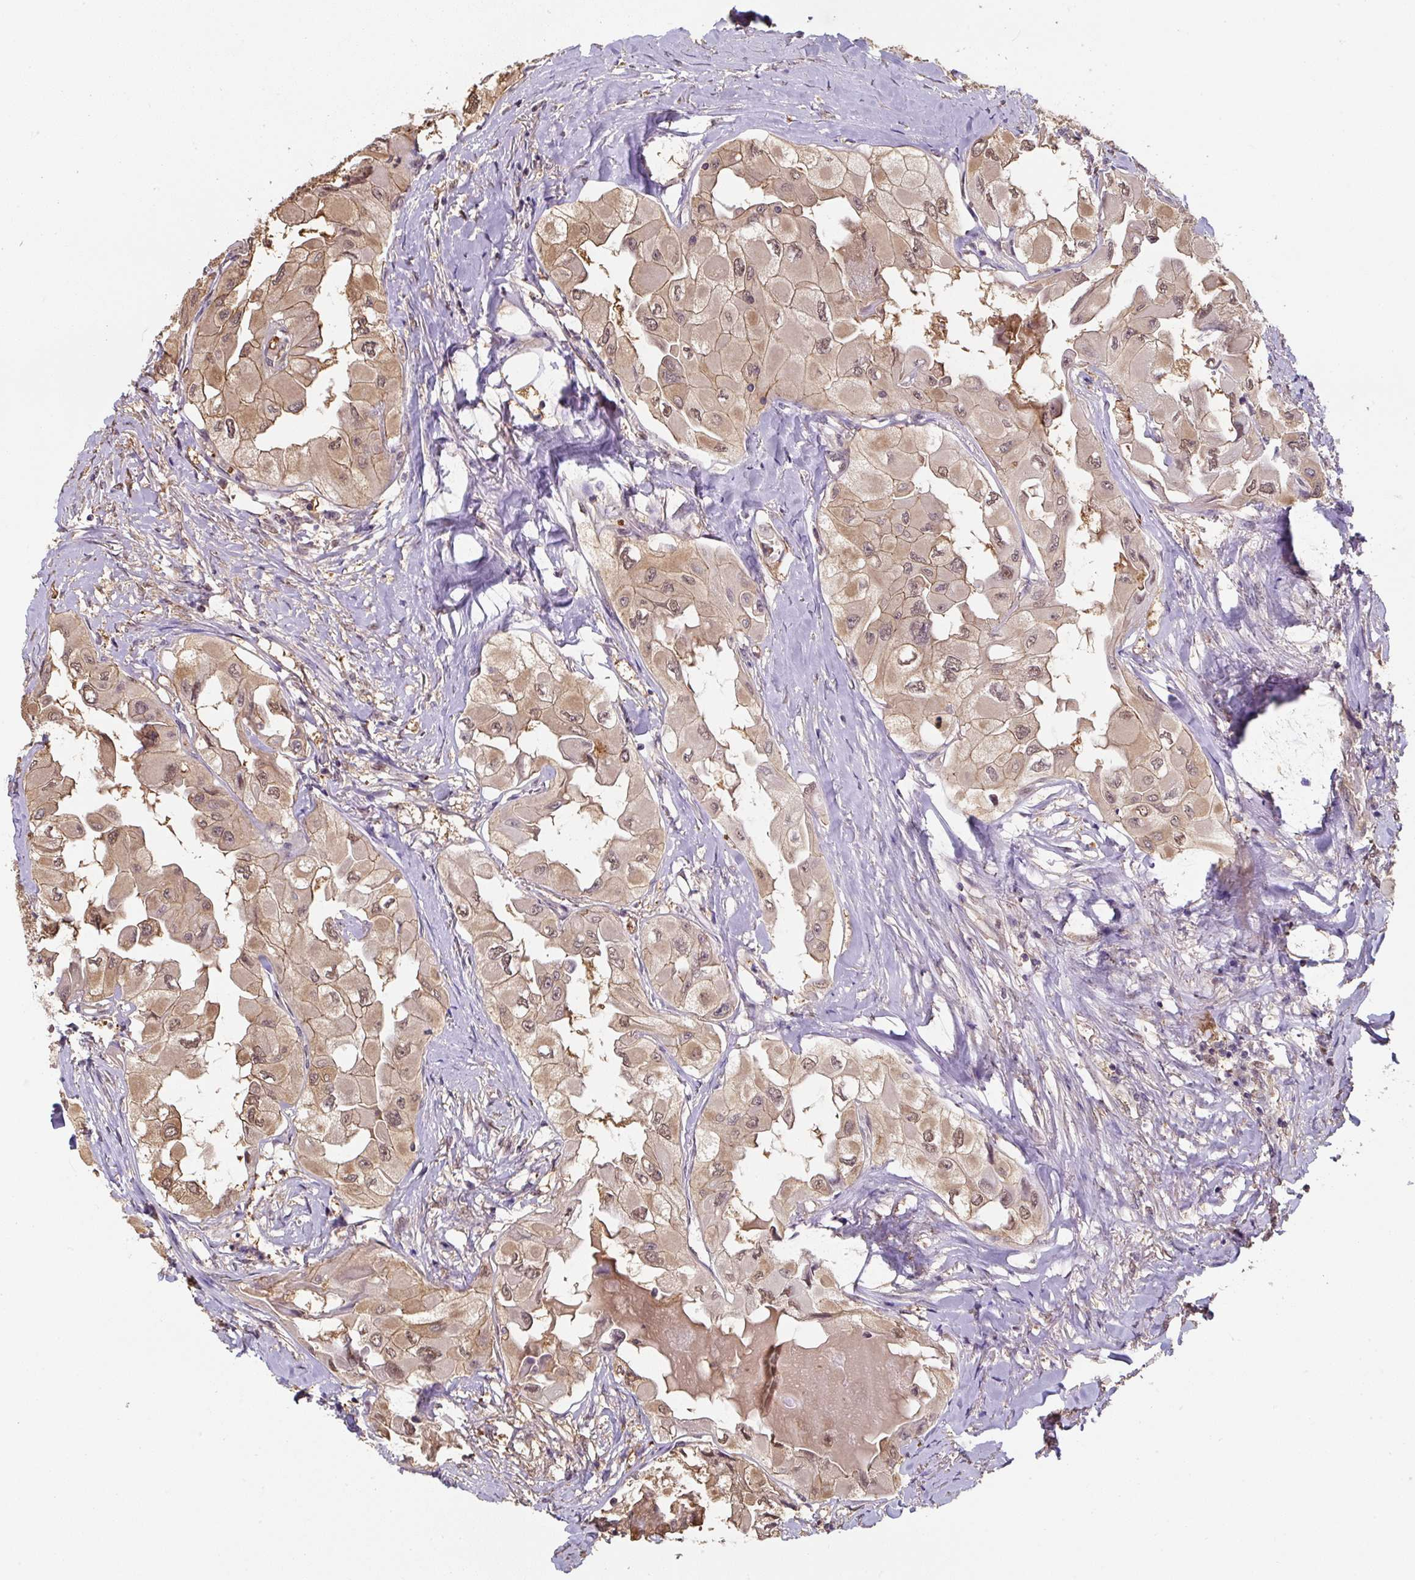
{"staining": {"intensity": "moderate", "quantity": ">75%", "location": "cytoplasmic/membranous,nuclear"}, "tissue": "thyroid cancer", "cell_type": "Tumor cells", "image_type": "cancer", "snomed": [{"axis": "morphology", "description": "Normal tissue, NOS"}, {"axis": "morphology", "description": "Papillary adenocarcinoma, NOS"}, {"axis": "topography", "description": "Thyroid gland"}], "caption": "There is medium levels of moderate cytoplasmic/membranous and nuclear staining in tumor cells of thyroid cancer (papillary adenocarcinoma), as demonstrated by immunohistochemical staining (brown color).", "gene": "ST13", "patient": {"sex": "female", "age": 59}}